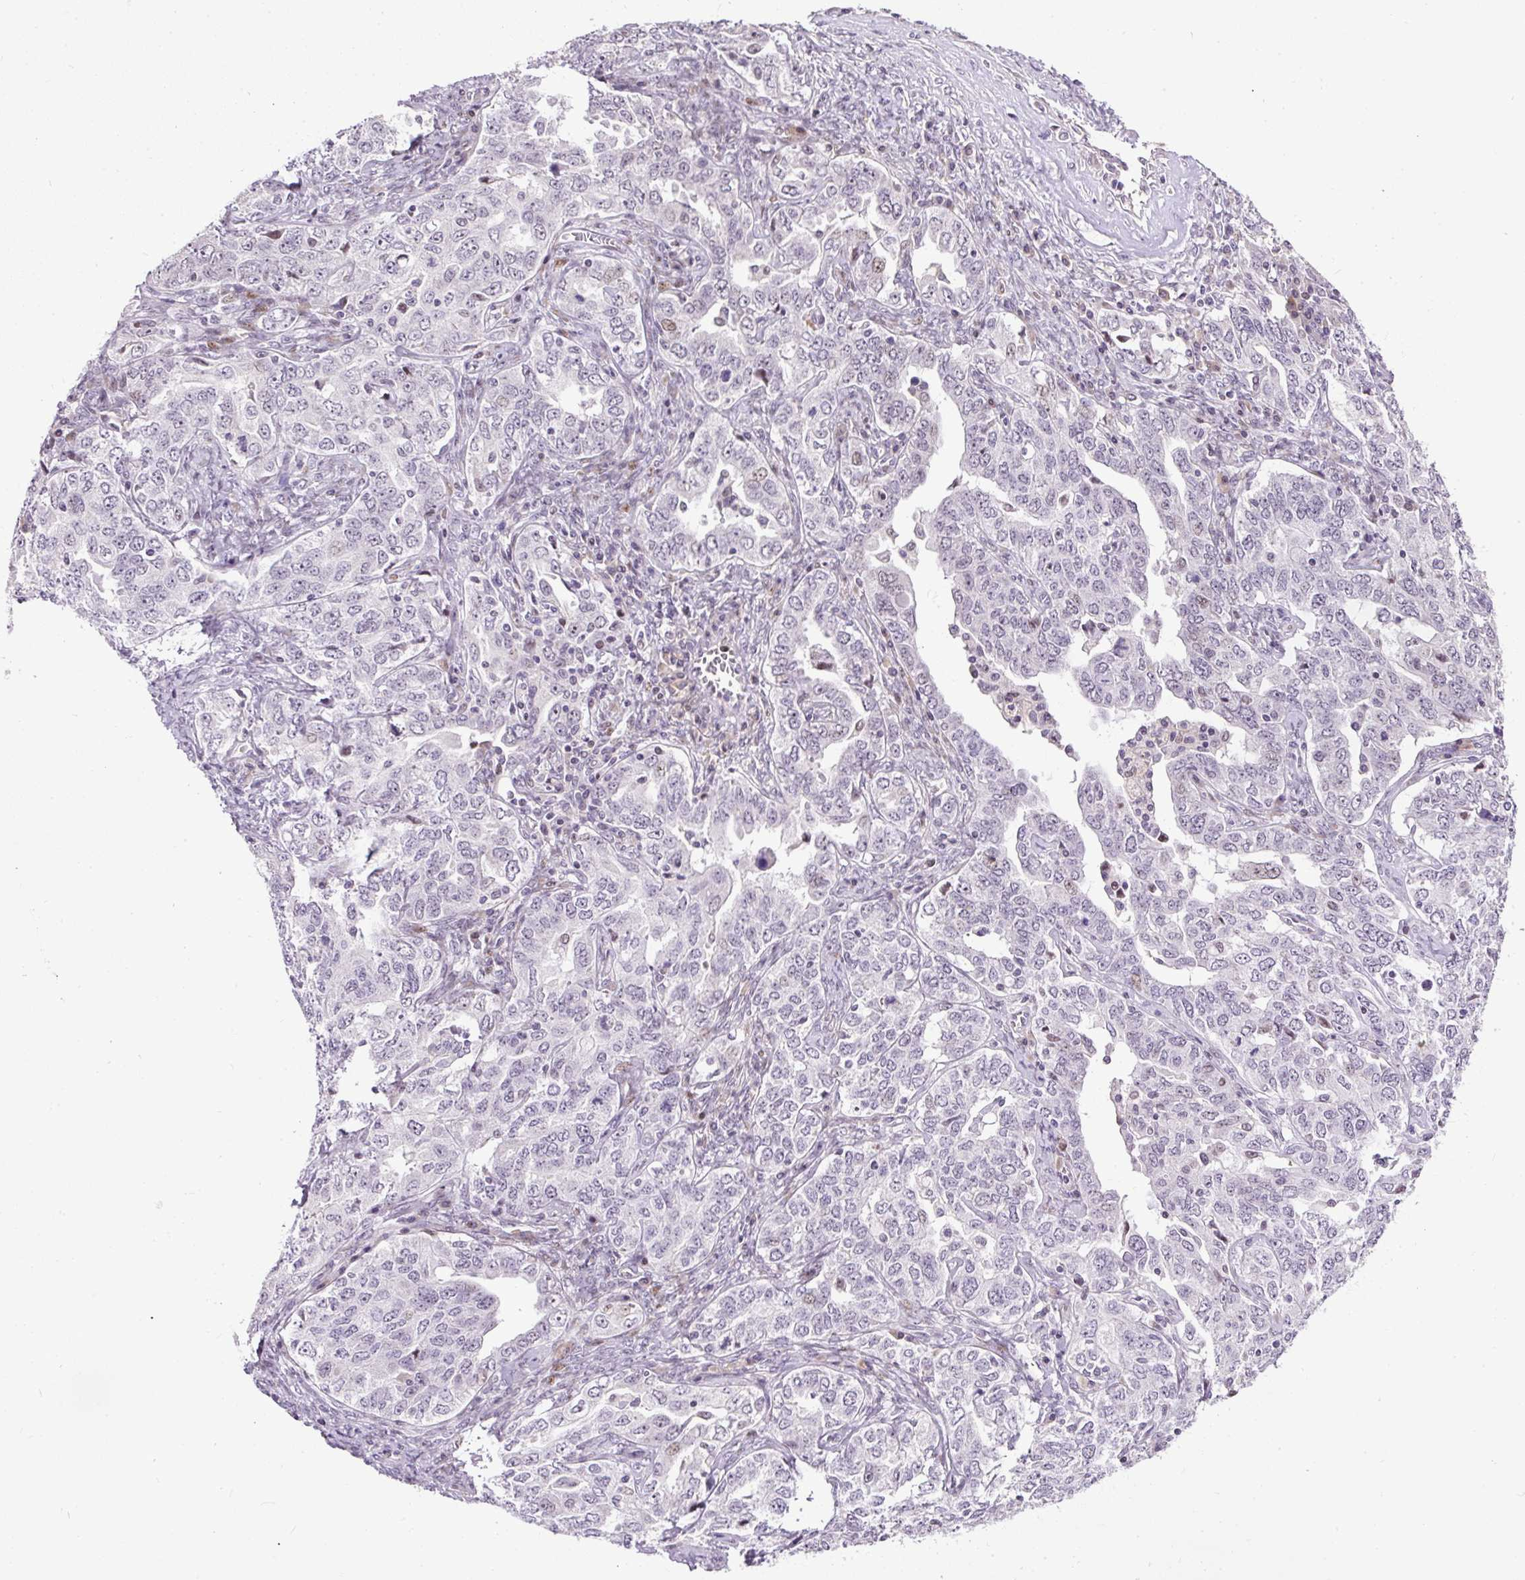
{"staining": {"intensity": "moderate", "quantity": "<25%", "location": "nuclear"}, "tissue": "ovarian cancer", "cell_type": "Tumor cells", "image_type": "cancer", "snomed": [{"axis": "morphology", "description": "Carcinoma, endometroid"}, {"axis": "topography", "description": "Ovary"}], "caption": "A micrograph showing moderate nuclear positivity in about <25% of tumor cells in endometroid carcinoma (ovarian), as visualized by brown immunohistochemical staining.", "gene": "ARHGEF18", "patient": {"sex": "female", "age": 62}}